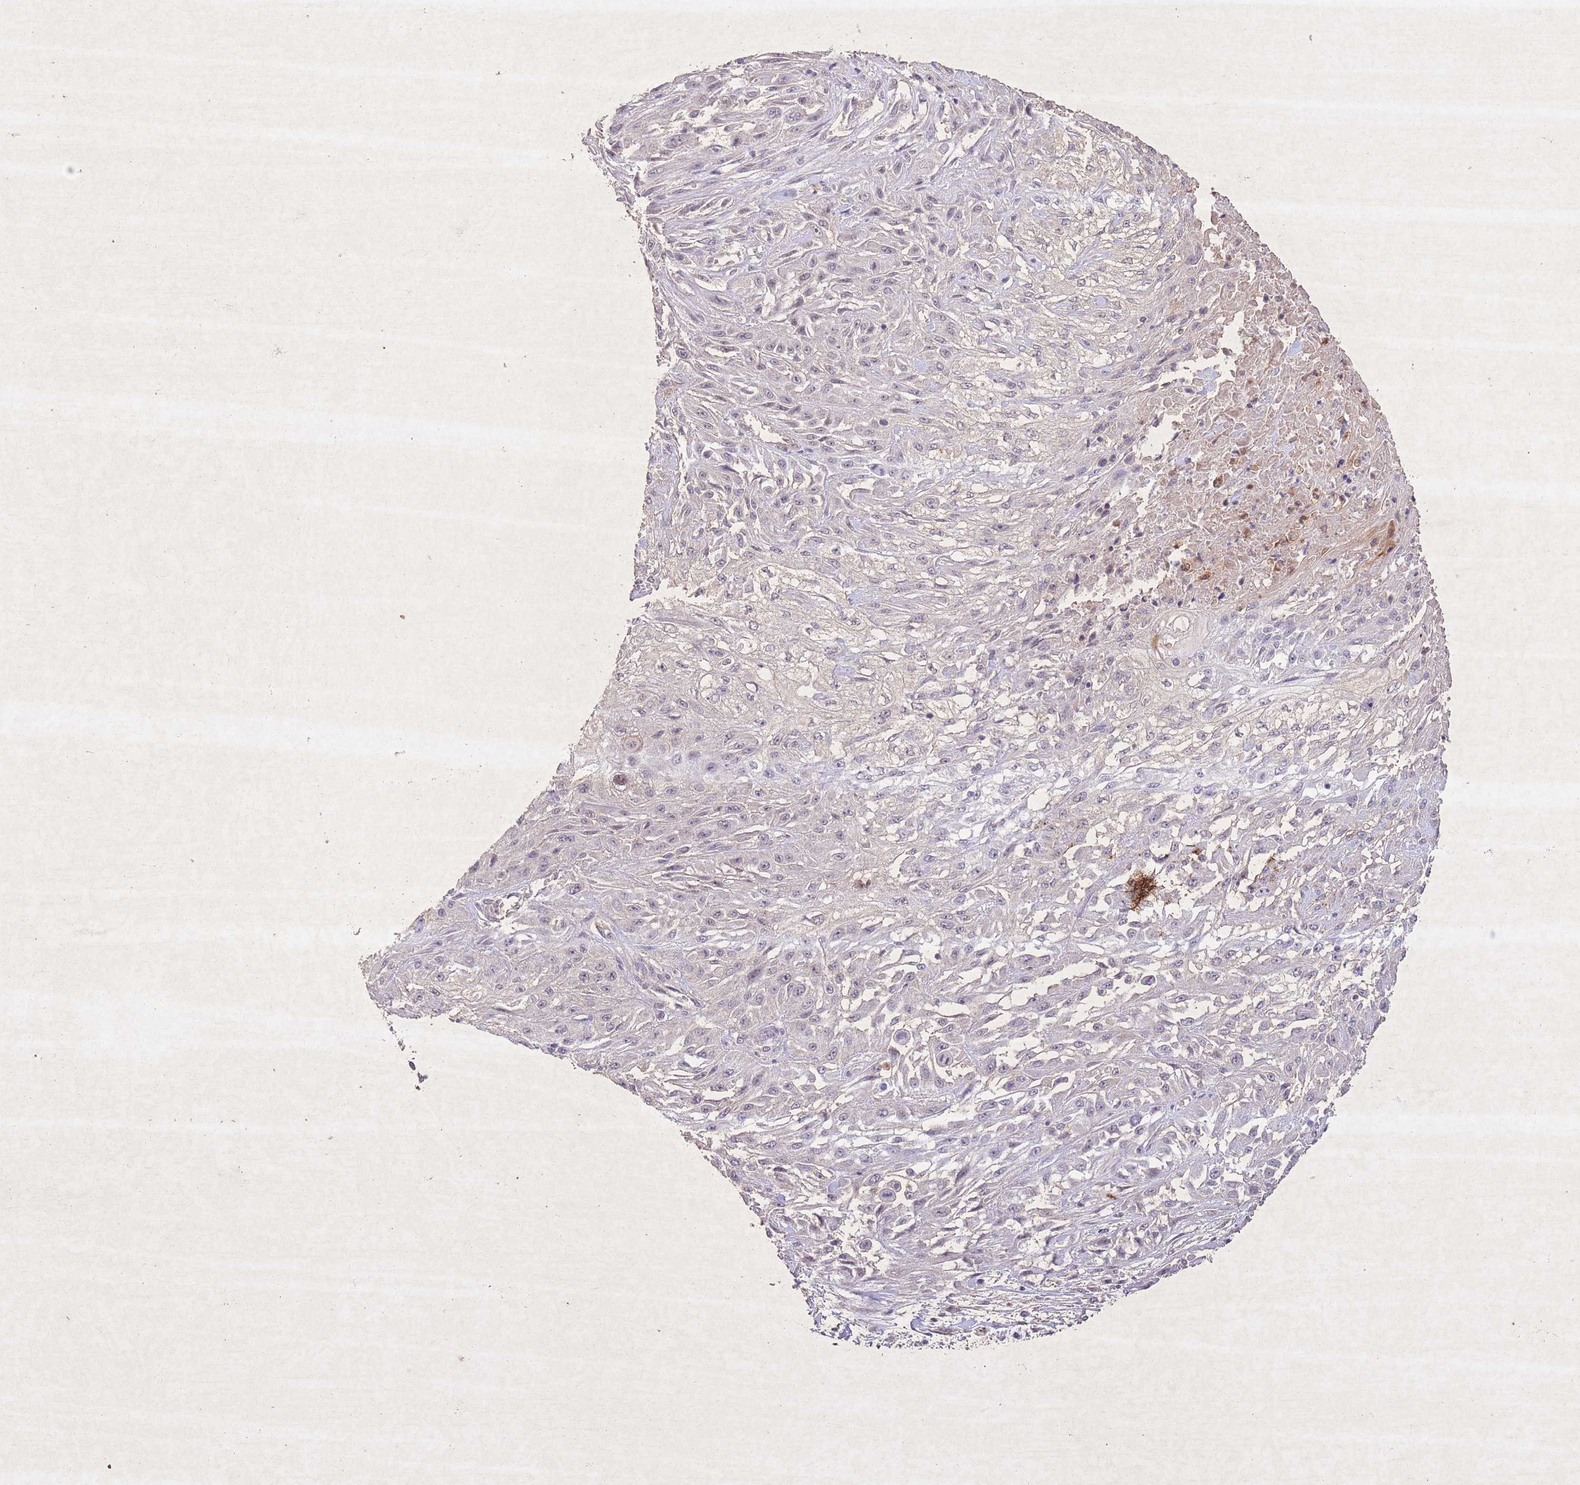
{"staining": {"intensity": "negative", "quantity": "none", "location": "none"}, "tissue": "skin cancer", "cell_type": "Tumor cells", "image_type": "cancer", "snomed": [{"axis": "morphology", "description": "Squamous cell carcinoma, NOS"}, {"axis": "morphology", "description": "Squamous cell carcinoma, metastatic, NOS"}, {"axis": "topography", "description": "Skin"}, {"axis": "topography", "description": "Lymph node"}], "caption": "High magnification brightfield microscopy of squamous cell carcinoma (skin) stained with DAB (3,3'-diaminobenzidine) (brown) and counterstained with hematoxylin (blue): tumor cells show no significant staining.", "gene": "CCNI", "patient": {"sex": "male", "age": 75}}